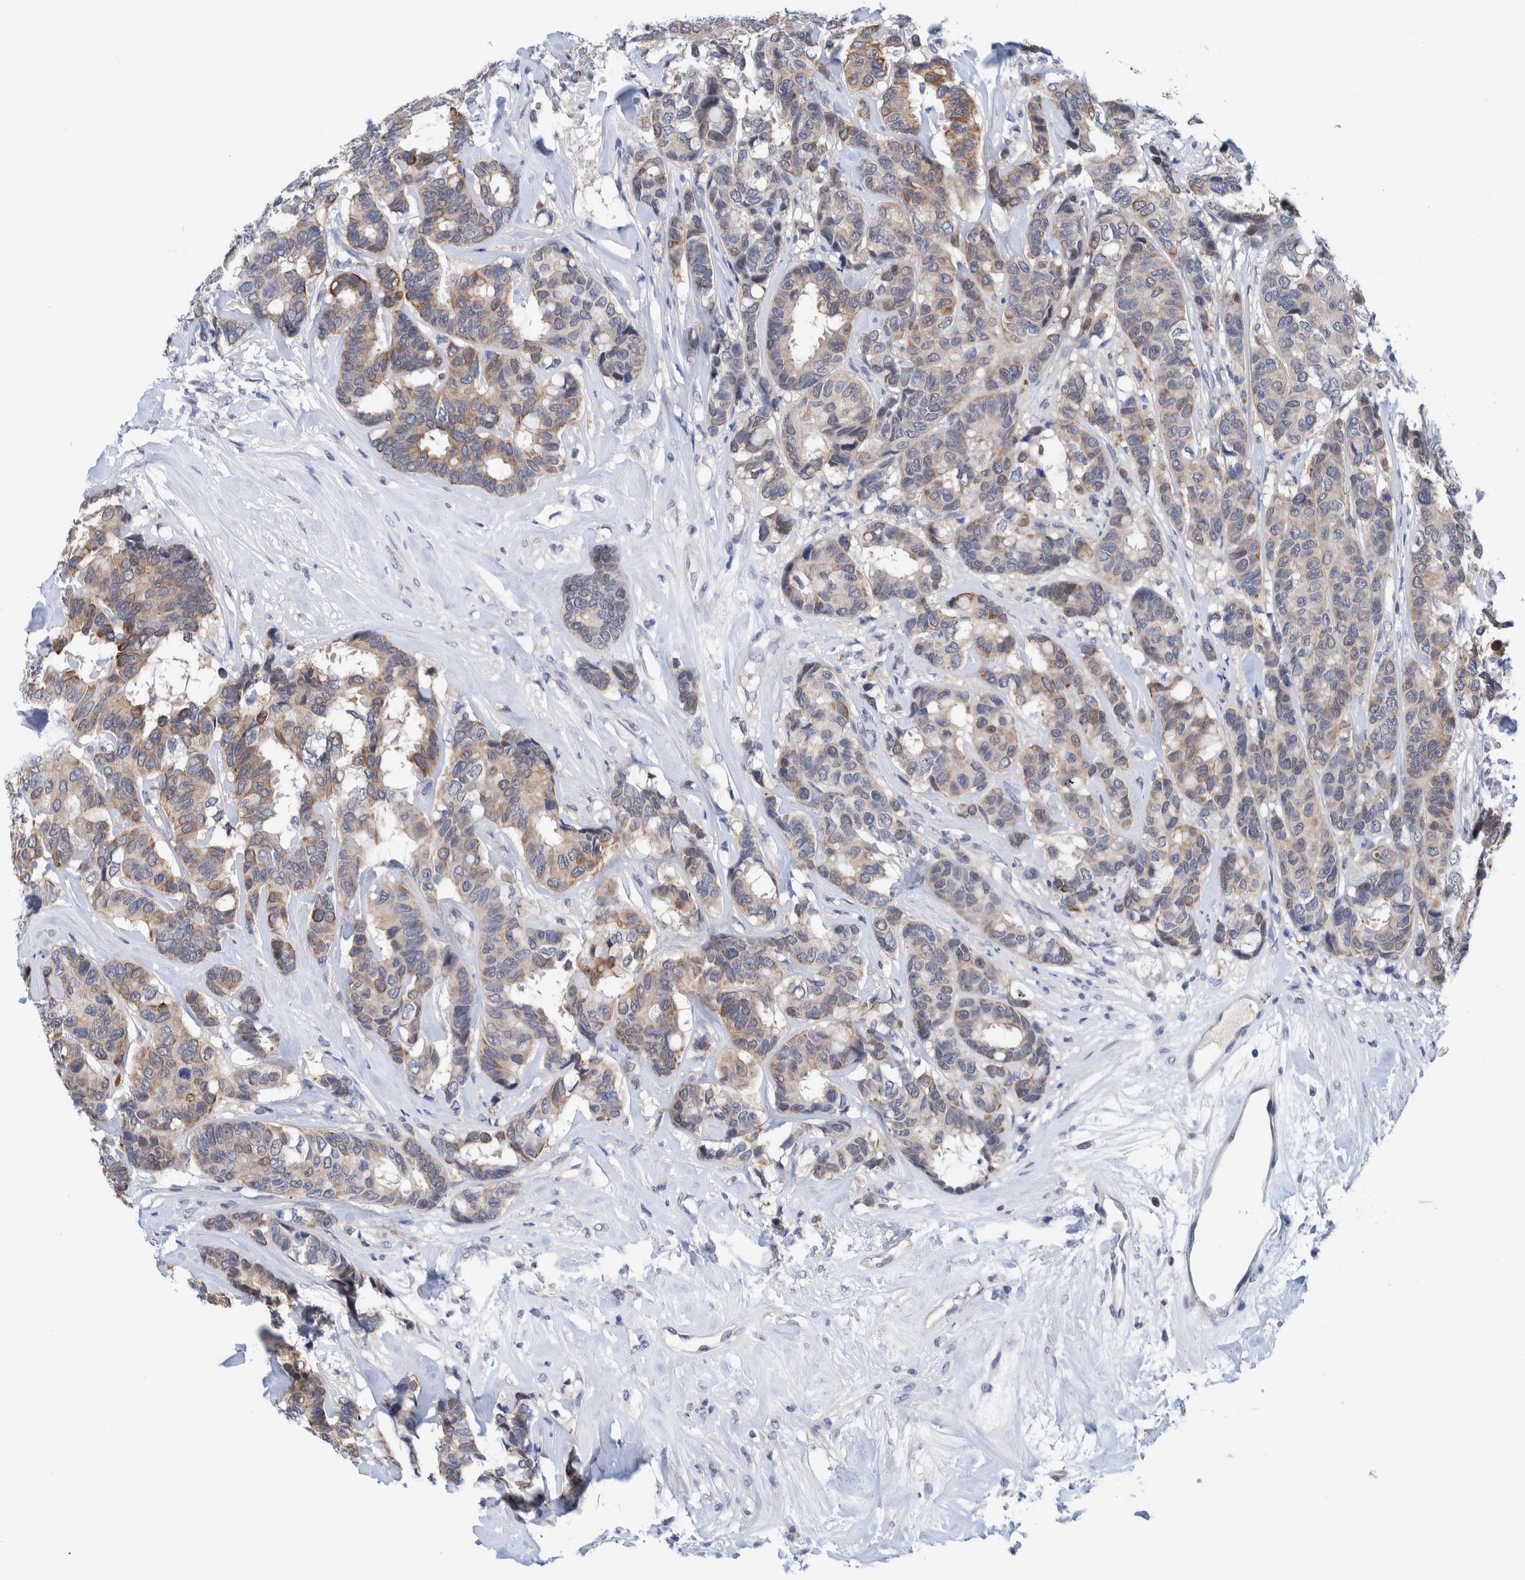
{"staining": {"intensity": "weak", "quantity": ">75%", "location": "cytoplasmic/membranous"}, "tissue": "breast cancer", "cell_type": "Tumor cells", "image_type": "cancer", "snomed": [{"axis": "morphology", "description": "Duct carcinoma"}, {"axis": "topography", "description": "Breast"}], "caption": "Immunohistochemistry (IHC) of breast cancer (intraductal carcinoma) exhibits low levels of weak cytoplasmic/membranous expression in about >75% of tumor cells.", "gene": "PFAS", "patient": {"sex": "female", "age": 87}}